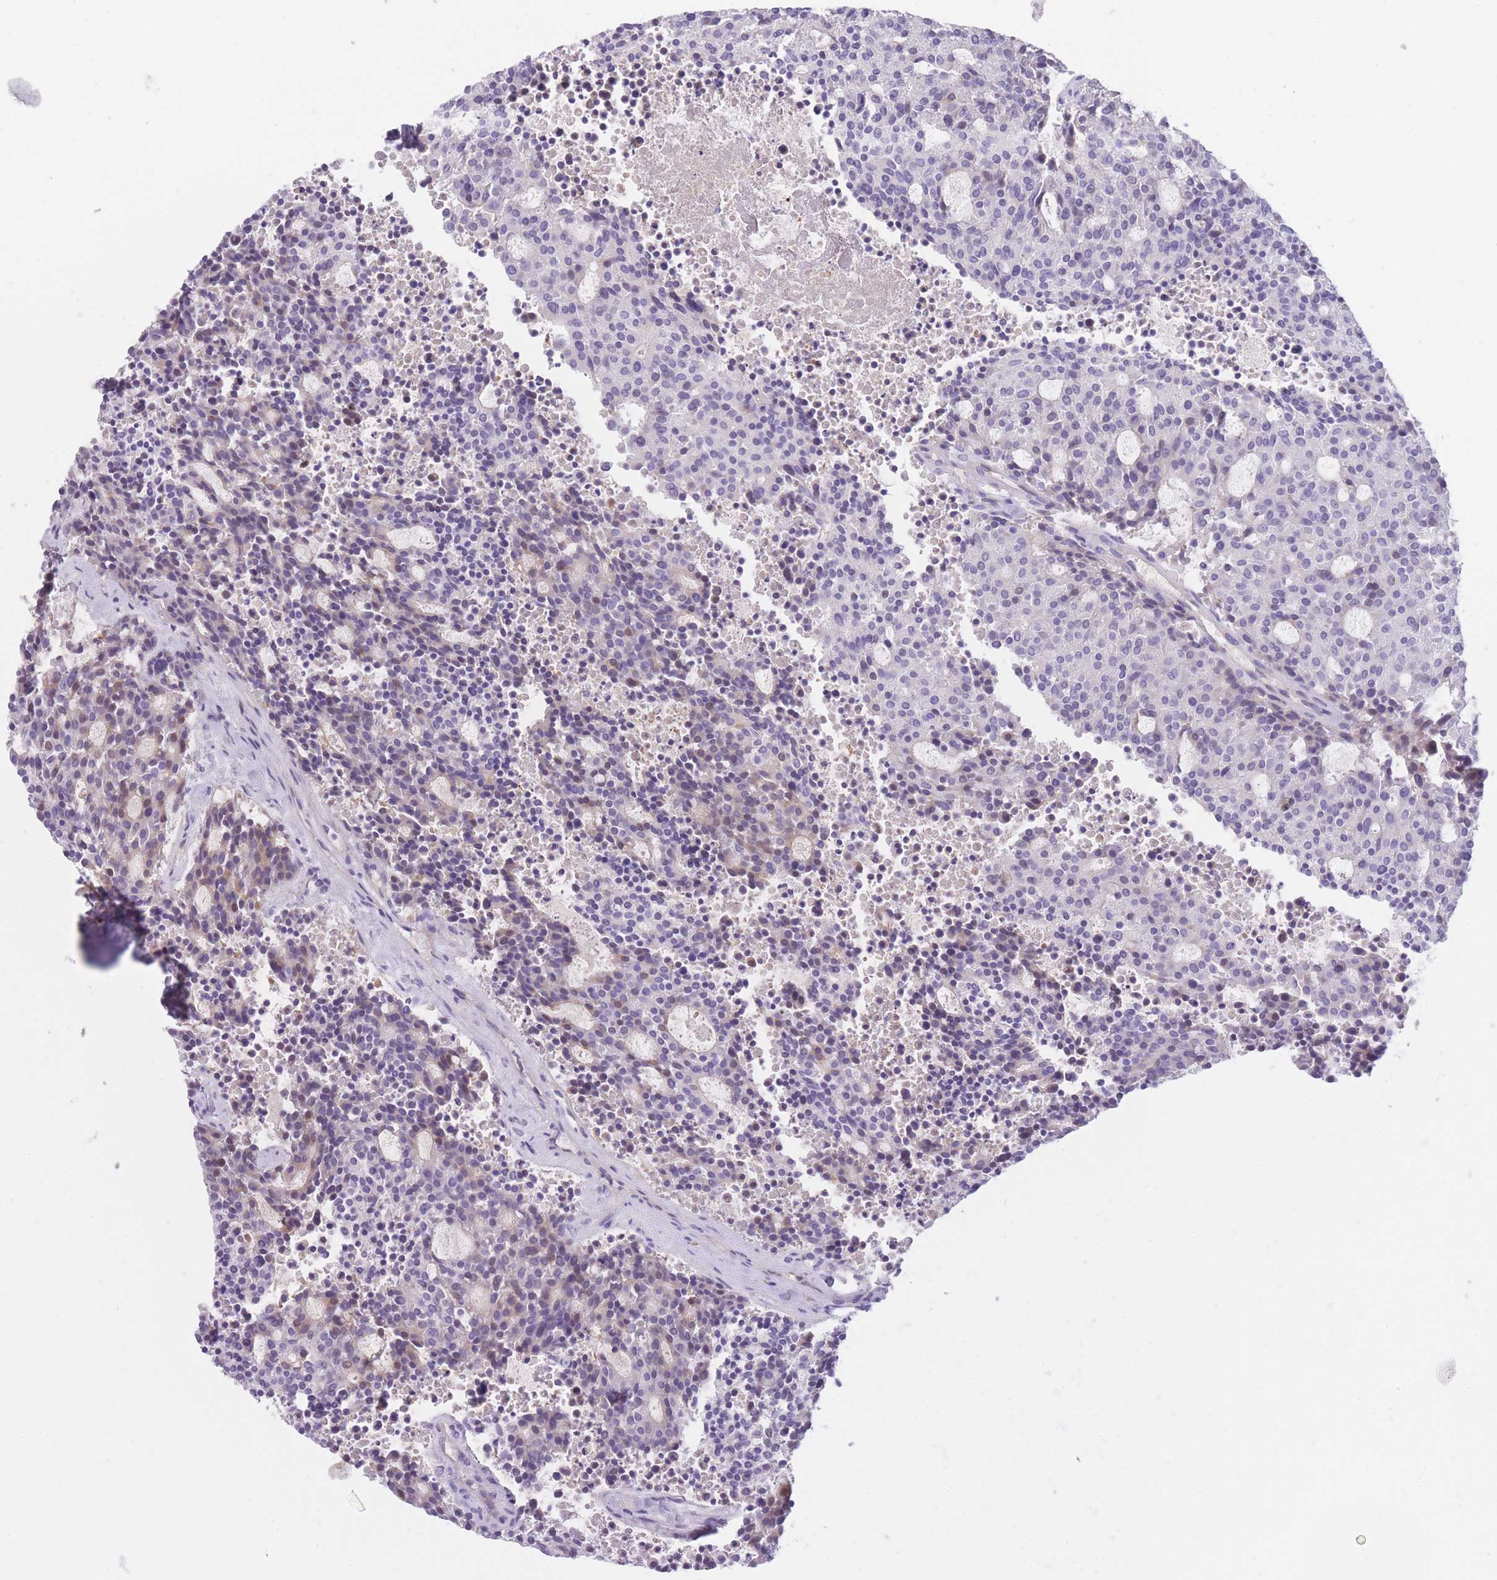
{"staining": {"intensity": "moderate", "quantity": "25%-75%", "location": "cytoplasmic/membranous,nuclear"}, "tissue": "carcinoid", "cell_type": "Tumor cells", "image_type": "cancer", "snomed": [{"axis": "morphology", "description": "Carcinoid, malignant, NOS"}, {"axis": "topography", "description": "Pancreas"}], "caption": "Approximately 25%-75% of tumor cells in human carcinoid demonstrate moderate cytoplasmic/membranous and nuclear protein staining as visualized by brown immunohistochemical staining.", "gene": "GNAT1", "patient": {"sex": "female", "age": 54}}